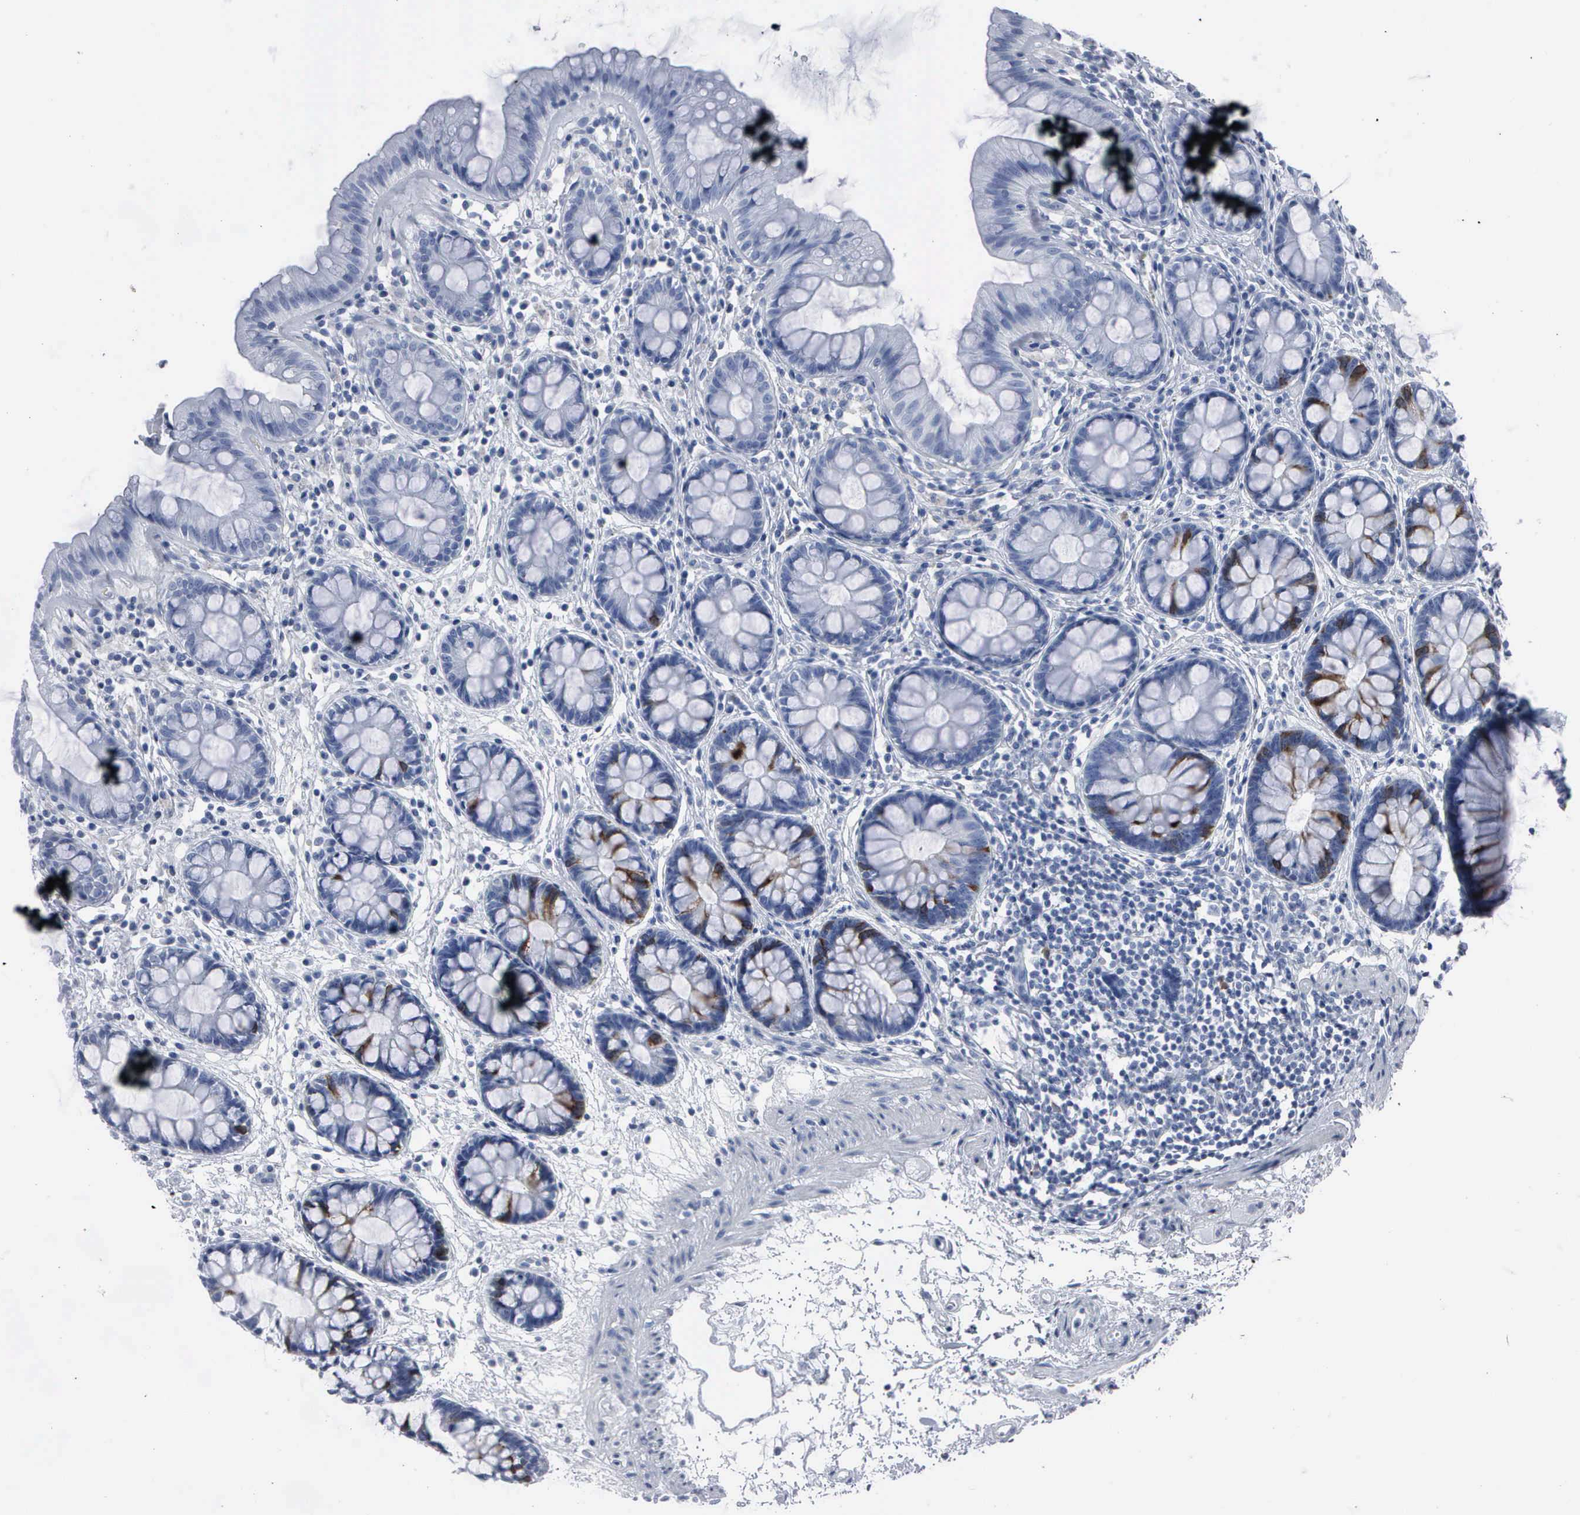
{"staining": {"intensity": "negative", "quantity": "none", "location": "none"}, "tissue": "colon", "cell_type": "Endothelial cells", "image_type": "normal", "snomed": [{"axis": "morphology", "description": "Normal tissue, NOS"}, {"axis": "topography", "description": "Colon"}], "caption": "The micrograph reveals no significant staining in endothelial cells of colon.", "gene": "CCNB1", "patient": {"sex": "female", "age": 52}}